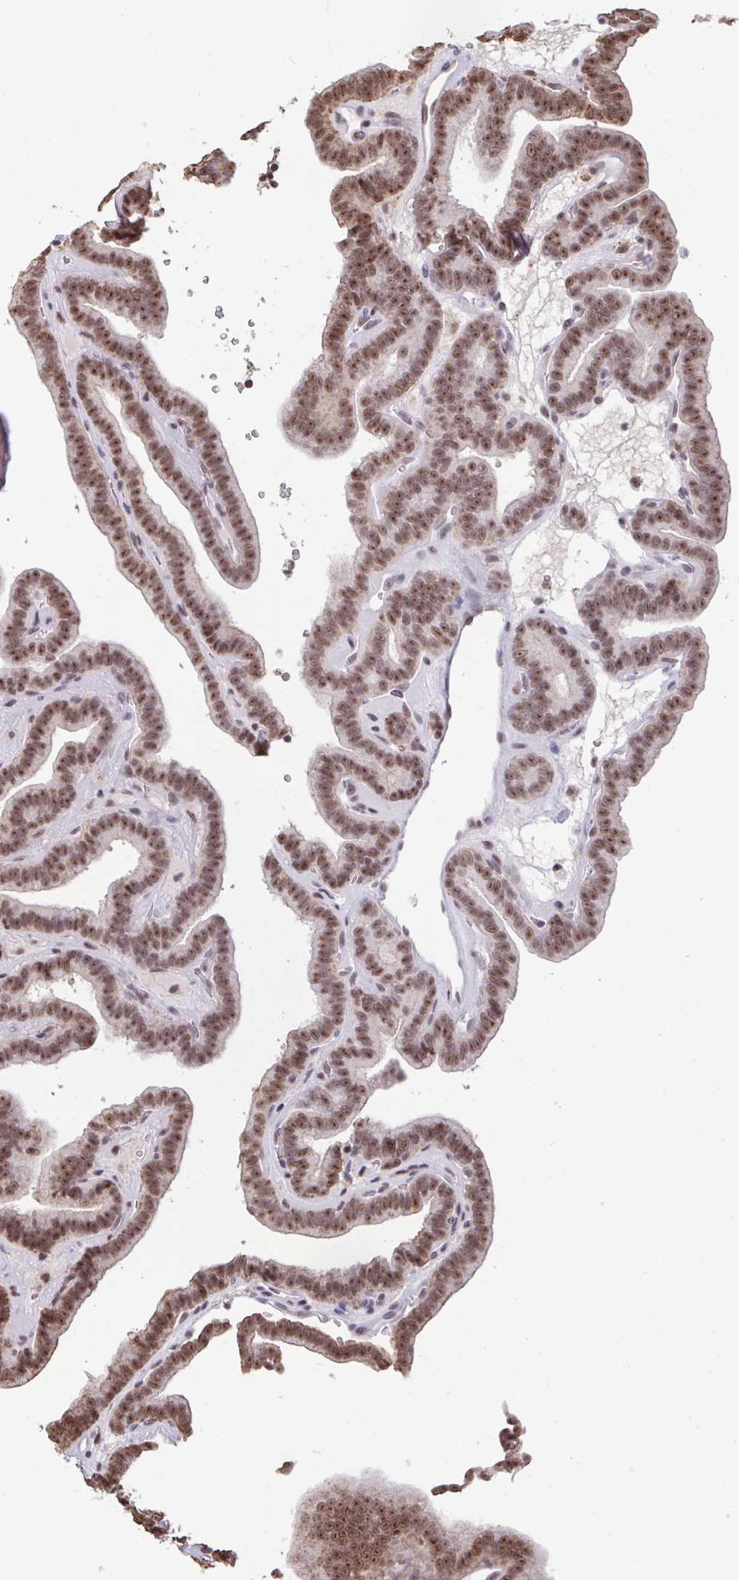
{"staining": {"intensity": "moderate", "quantity": ">75%", "location": "nuclear"}, "tissue": "thyroid cancer", "cell_type": "Tumor cells", "image_type": "cancer", "snomed": [{"axis": "morphology", "description": "Papillary adenocarcinoma, NOS"}, {"axis": "topography", "description": "Thyroid gland"}], "caption": "Protein positivity by immunohistochemistry (IHC) displays moderate nuclear staining in approximately >75% of tumor cells in thyroid cancer (papillary adenocarcinoma).", "gene": "PUF60", "patient": {"sex": "female", "age": 21}}